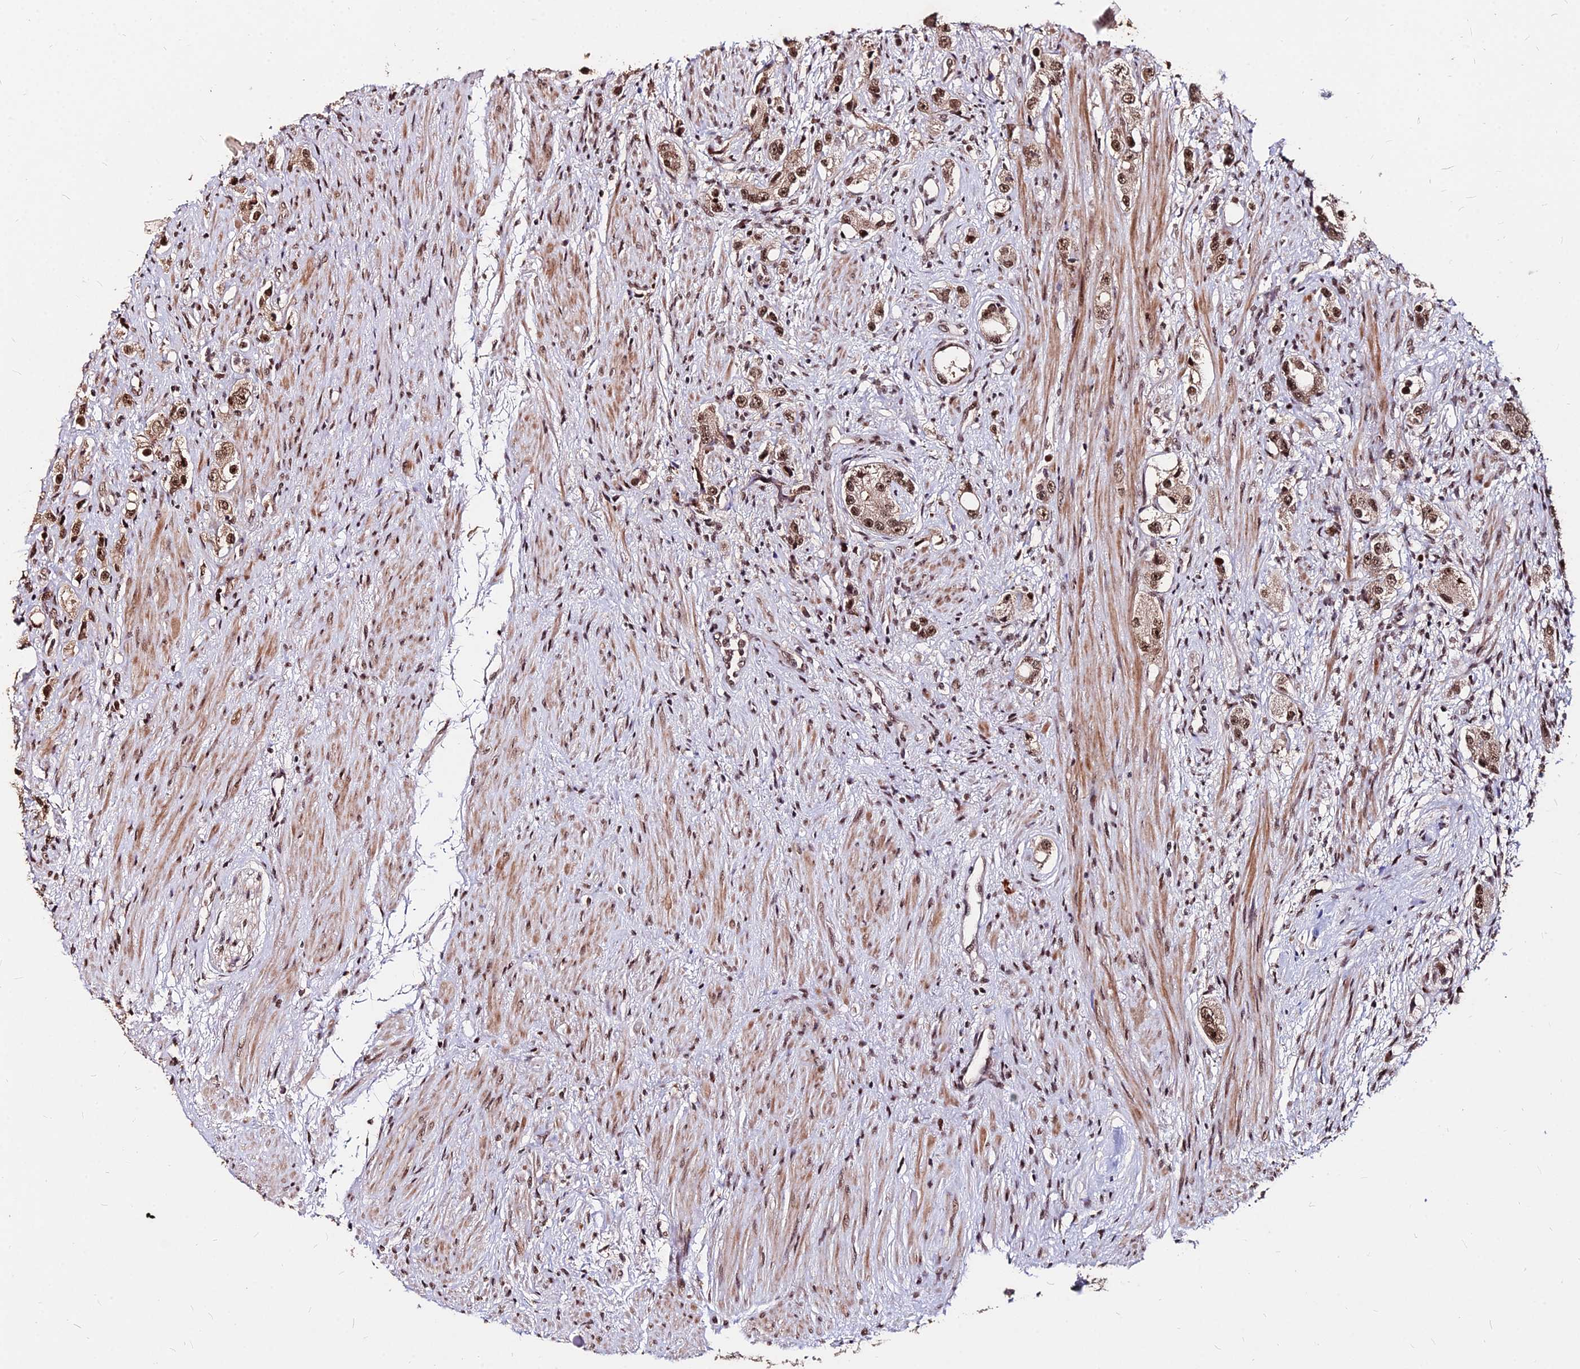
{"staining": {"intensity": "moderate", "quantity": ">75%", "location": "nuclear"}, "tissue": "prostate cancer", "cell_type": "Tumor cells", "image_type": "cancer", "snomed": [{"axis": "morphology", "description": "Adenocarcinoma, High grade"}, {"axis": "topography", "description": "Prostate"}], "caption": "Brown immunohistochemical staining in human prostate adenocarcinoma (high-grade) shows moderate nuclear positivity in approximately >75% of tumor cells.", "gene": "ZBED4", "patient": {"sex": "male", "age": 63}}